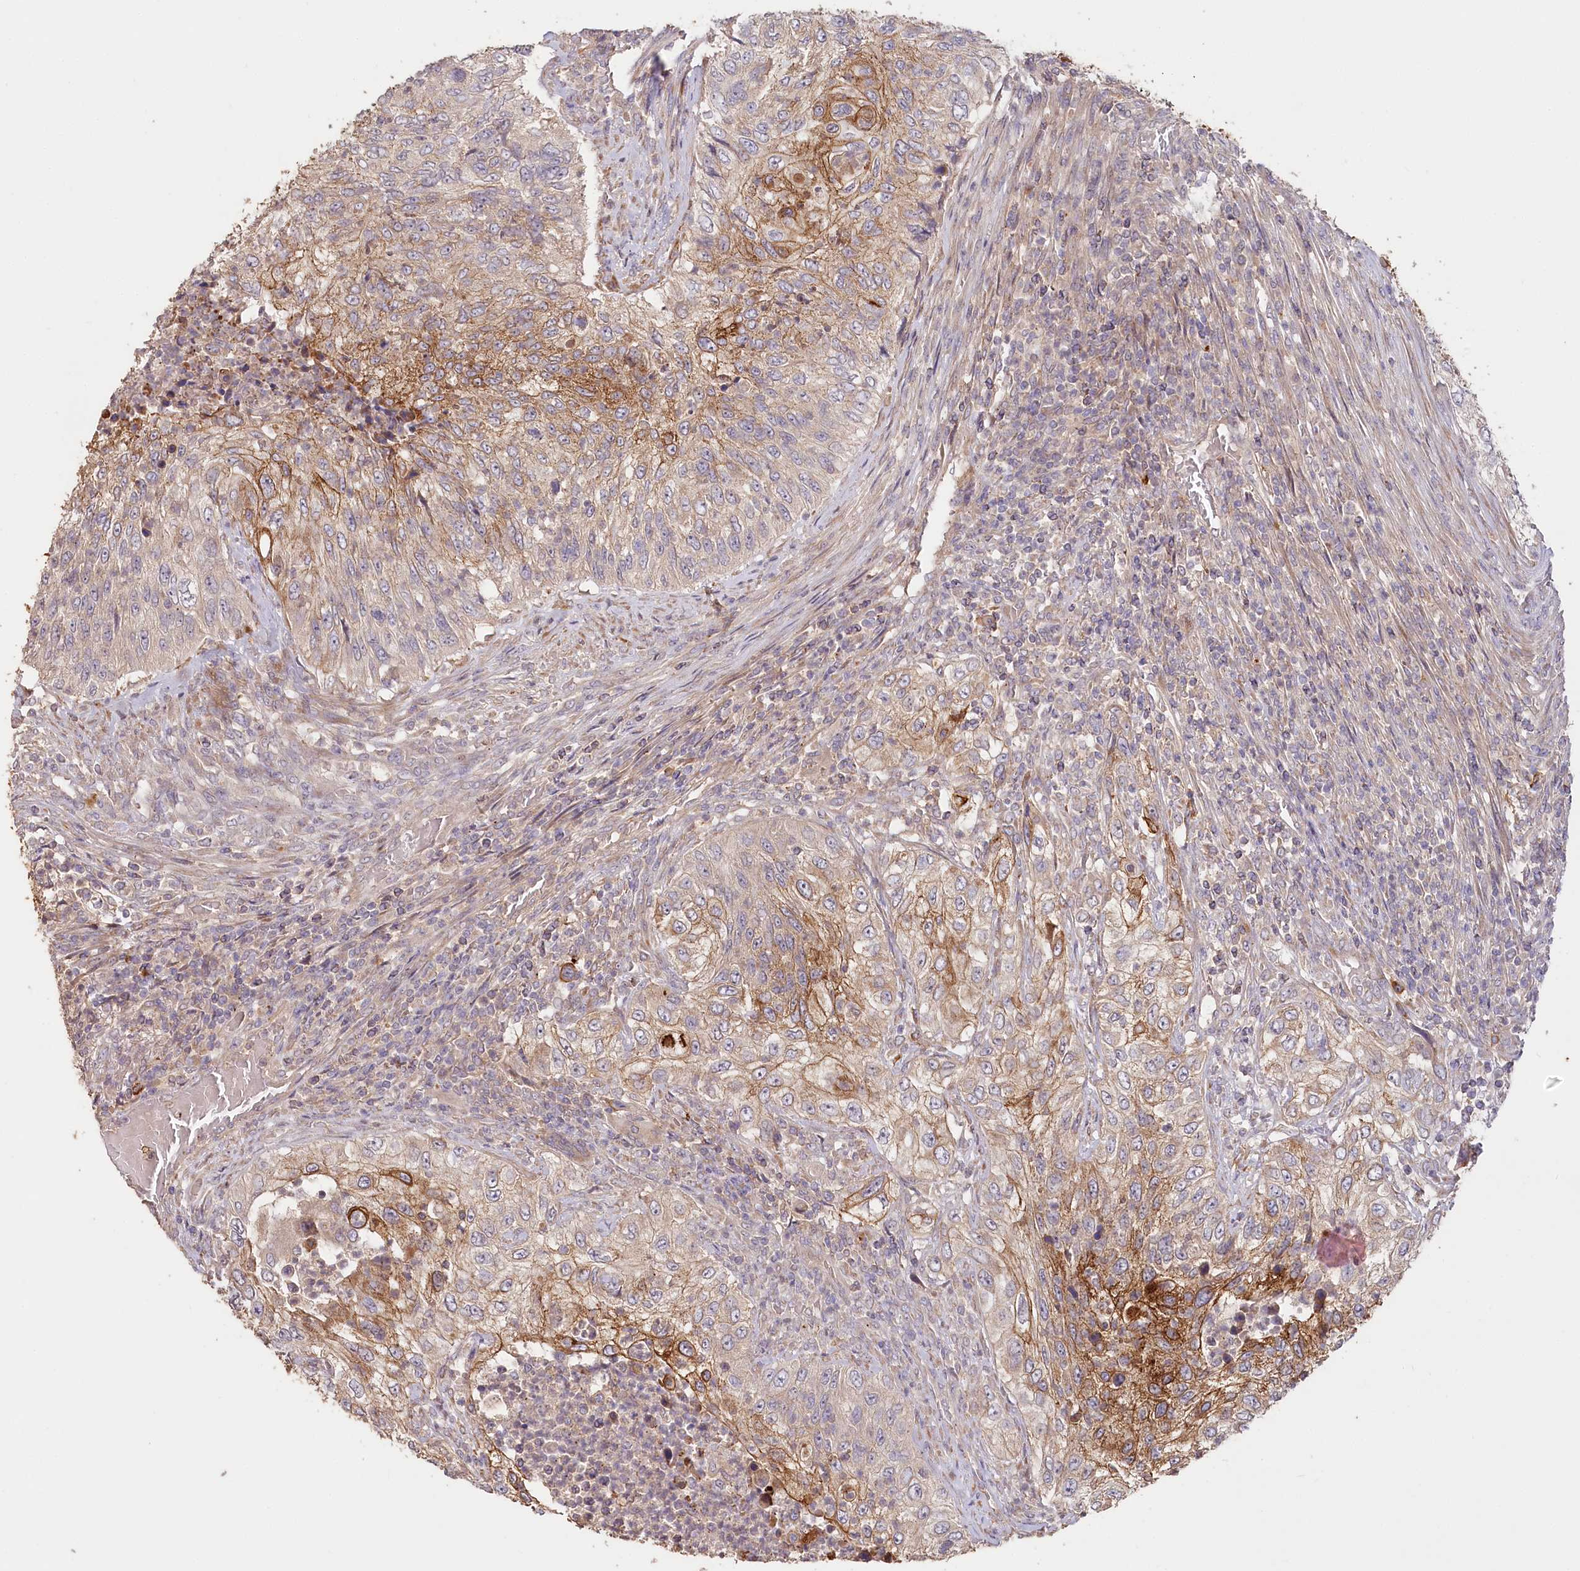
{"staining": {"intensity": "moderate", "quantity": "25%-75%", "location": "cytoplasmic/membranous"}, "tissue": "urothelial cancer", "cell_type": "Tumor cells", "image_type": "cancer", "snomed": [{"axis": "morphology", "description": "Urothelial carcinoma, High grade"}, {"axis": "topography", "description": "Urinary bladder"}], "caption": "Protein expression by immunohistochemistry shows moderate cytoplasmic/membranous expression in about 25%-75% of tumor cells in urothelial cancer.", "gene": "IRAK1BP1", "patient": {"sex": "female", "age": 60}}